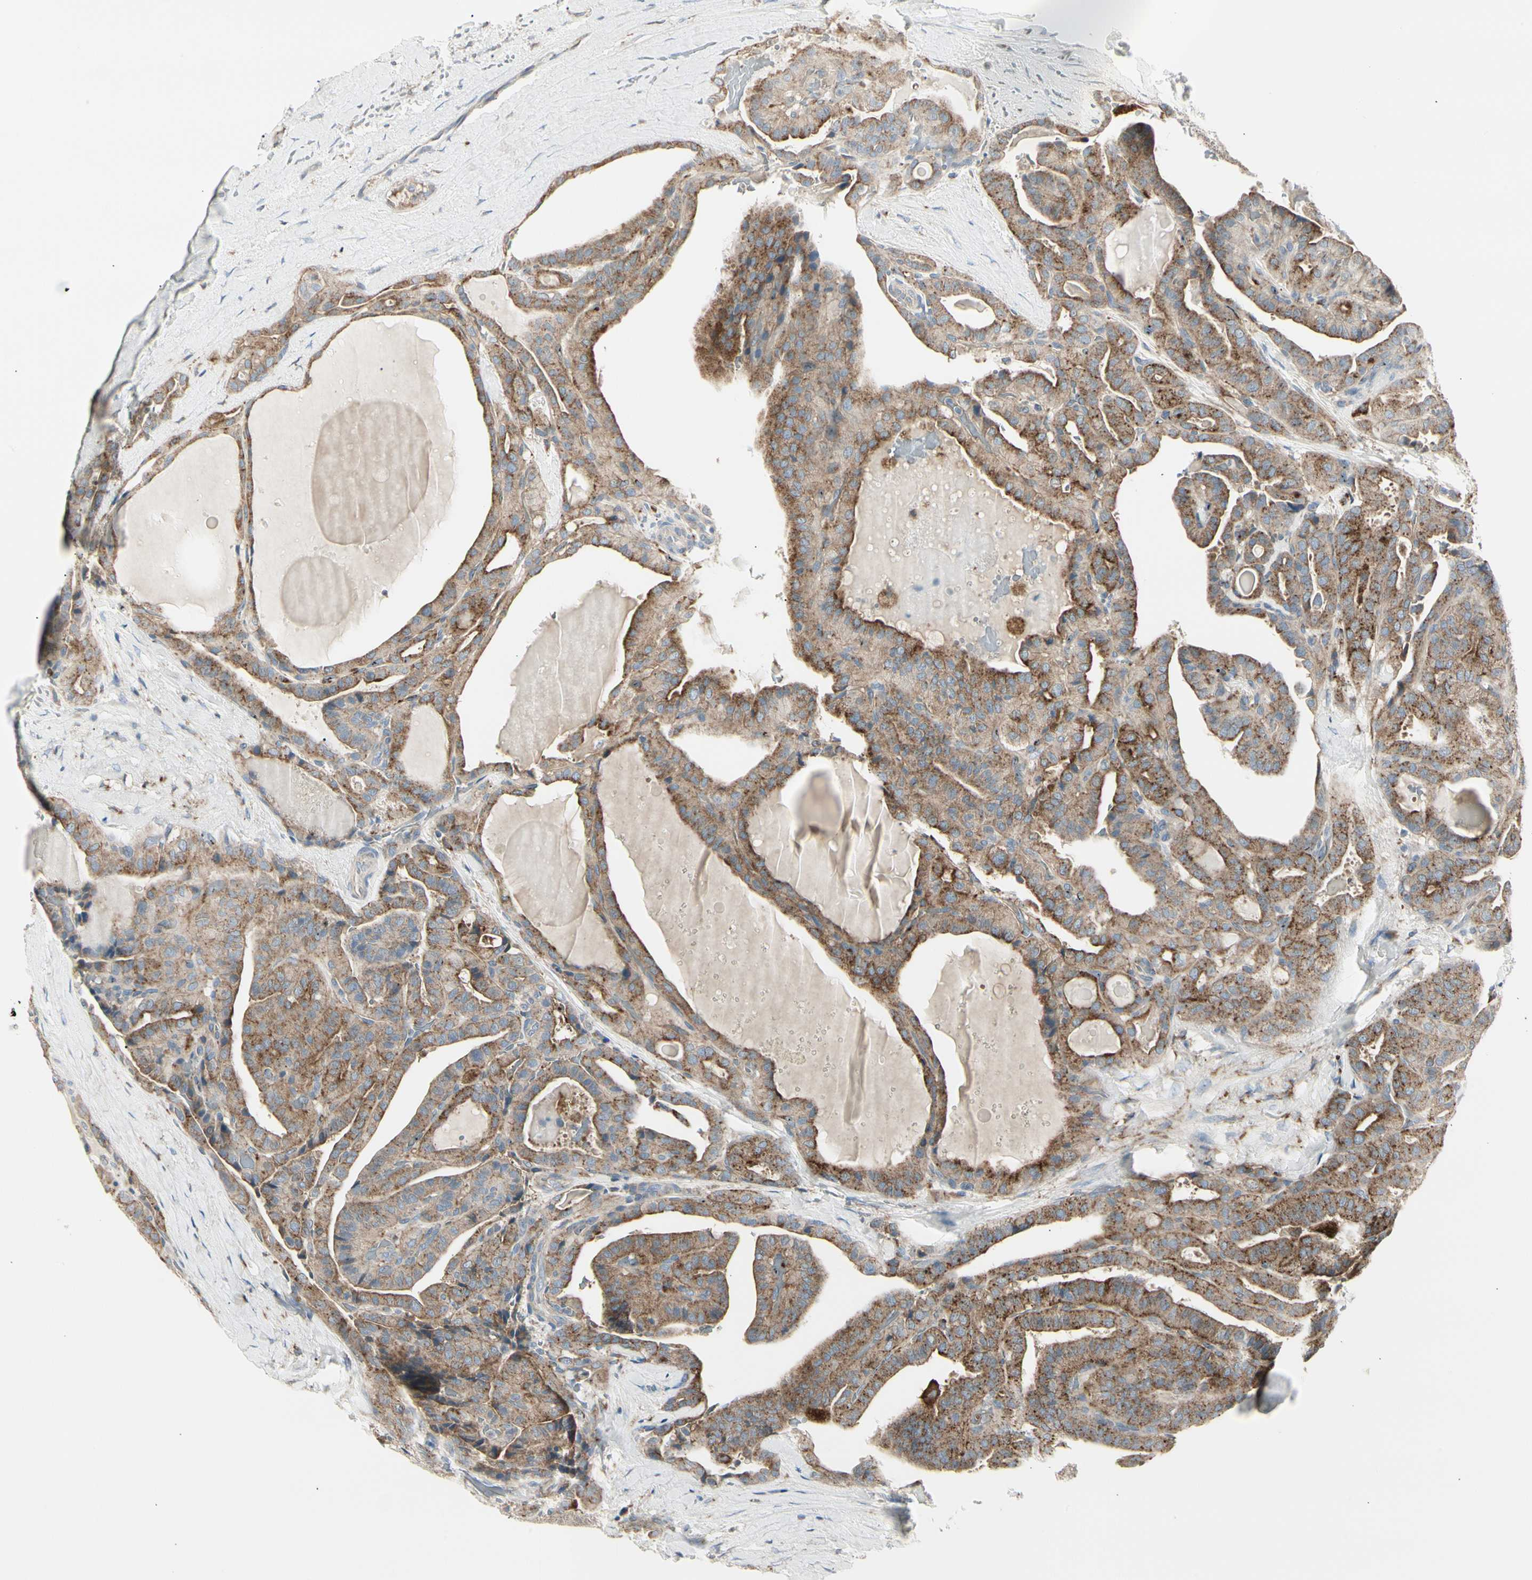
{"staining": {"intensity": "moderate", "quantity": ">75%", "location": "cytoplasmic/membranous"}, "tissue": "thyroid cancer", "cell_type": "Tumor cells", "image_type": "cancer", "snomed": [{"axis": "morphology", "description": "Papillary adenocarcinoma, NOS"}, {"axis": "topography", "description": "Thyroid gland"}], "caption": "Protein staining of papillary adenocarcinoma (thyroid) tissue shows moderate cytoplasmic/membranous expression in approximately >75% of tumor cells.", "gene": "ATP6V1B2", "patient": {"sex": "male", "age": 77}}